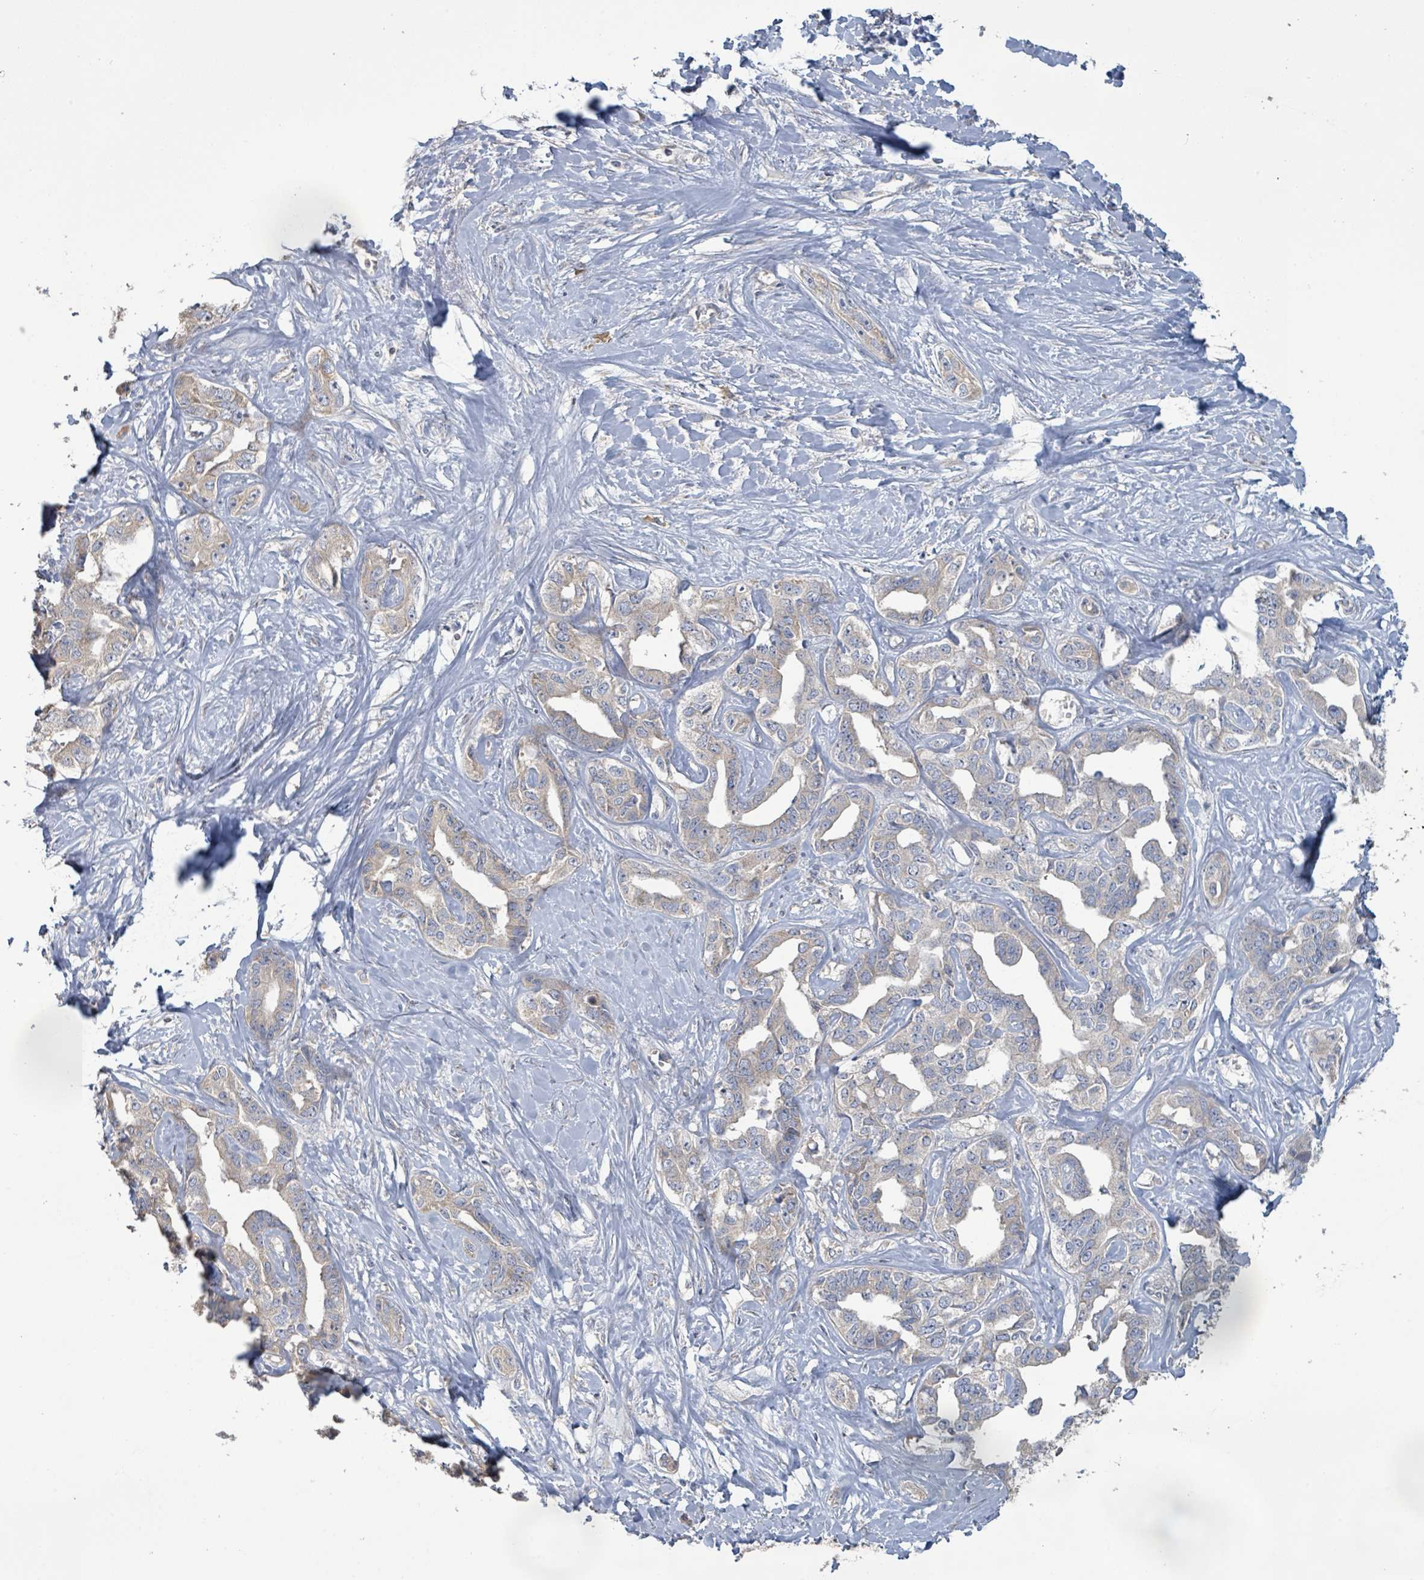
{"staining": {"intensity": "weak", "quantity": "<25%", "location": "cytoplasmic/membranous"}, "tissue": "liver cancer", "cell_type": "Tumor cells", "image_type": "cancer", "snomed": [{"axis": "morphology", "description": "Cholangiocarcinoma"}, {"axis": "topography", "description": "Liver"}], "caption": "IHC histopathology image of neoplastic tissue: human liver cancer stained with DAB displays no significant protein positivity in tumor cells.", "gene": "KCNS2", "patient": {"sex": "male", "age": 59}}